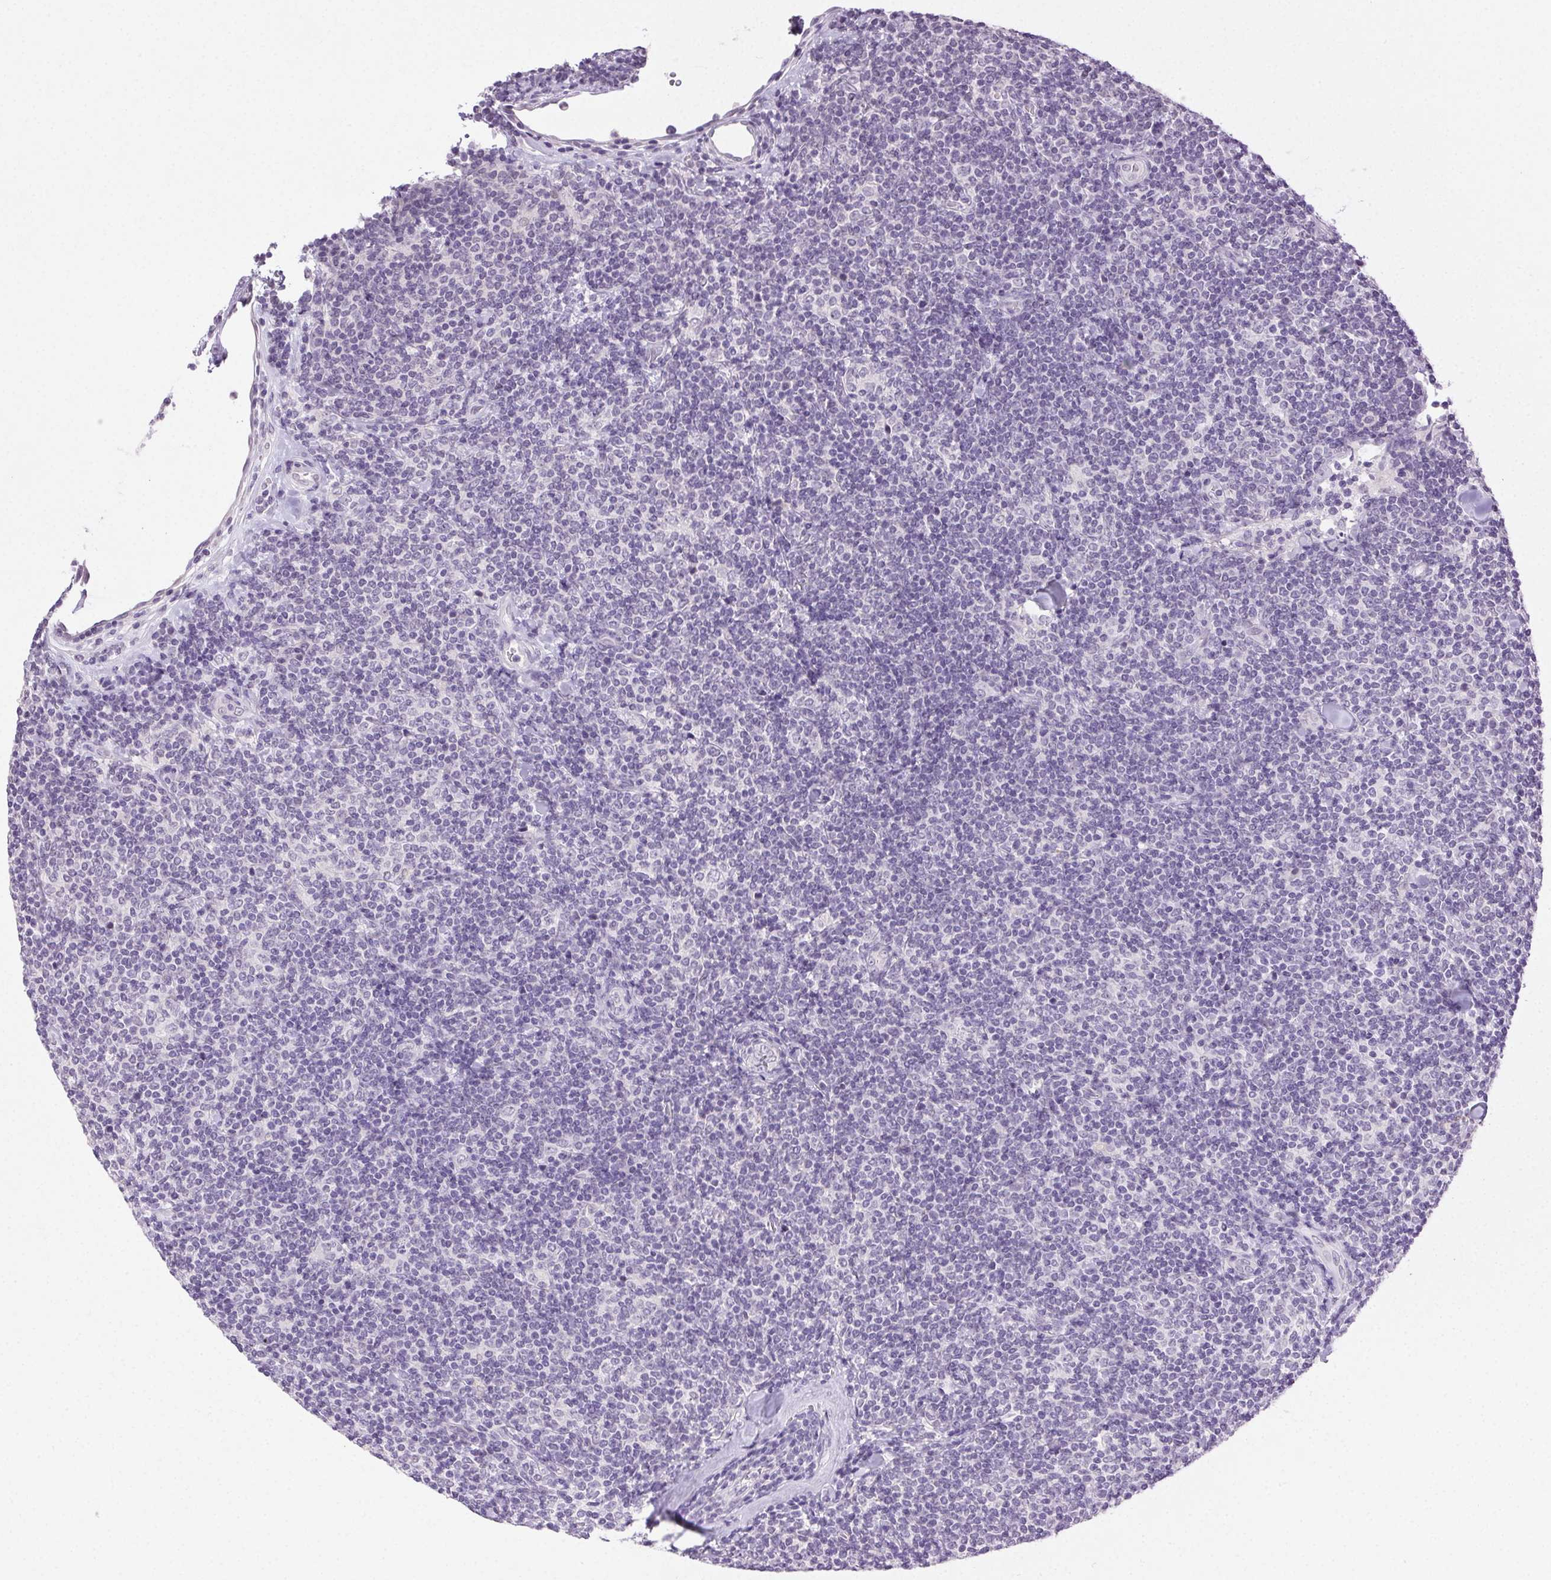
{"staining": {"intensity": "negative", "quantity": "none", "location": "none"}, "tissue": "lymphoma", "cell_type": "Tumor cells", "image_type": "cancer", "snomed": [{"axis": "morphology", "description": "Malignant lymphoma, non-Hodgkin's type, Low grade"}, {"axis": "topography", "description": "Lymph node"}], "caption": "Immunohistochemical staining of human malignant lymphoma, non-Hodgkin's type (low-grade) shows no significant positivity in tumor cells.", "gene": "CLDN10", "patient": {"sex": "female", "age": 56}}